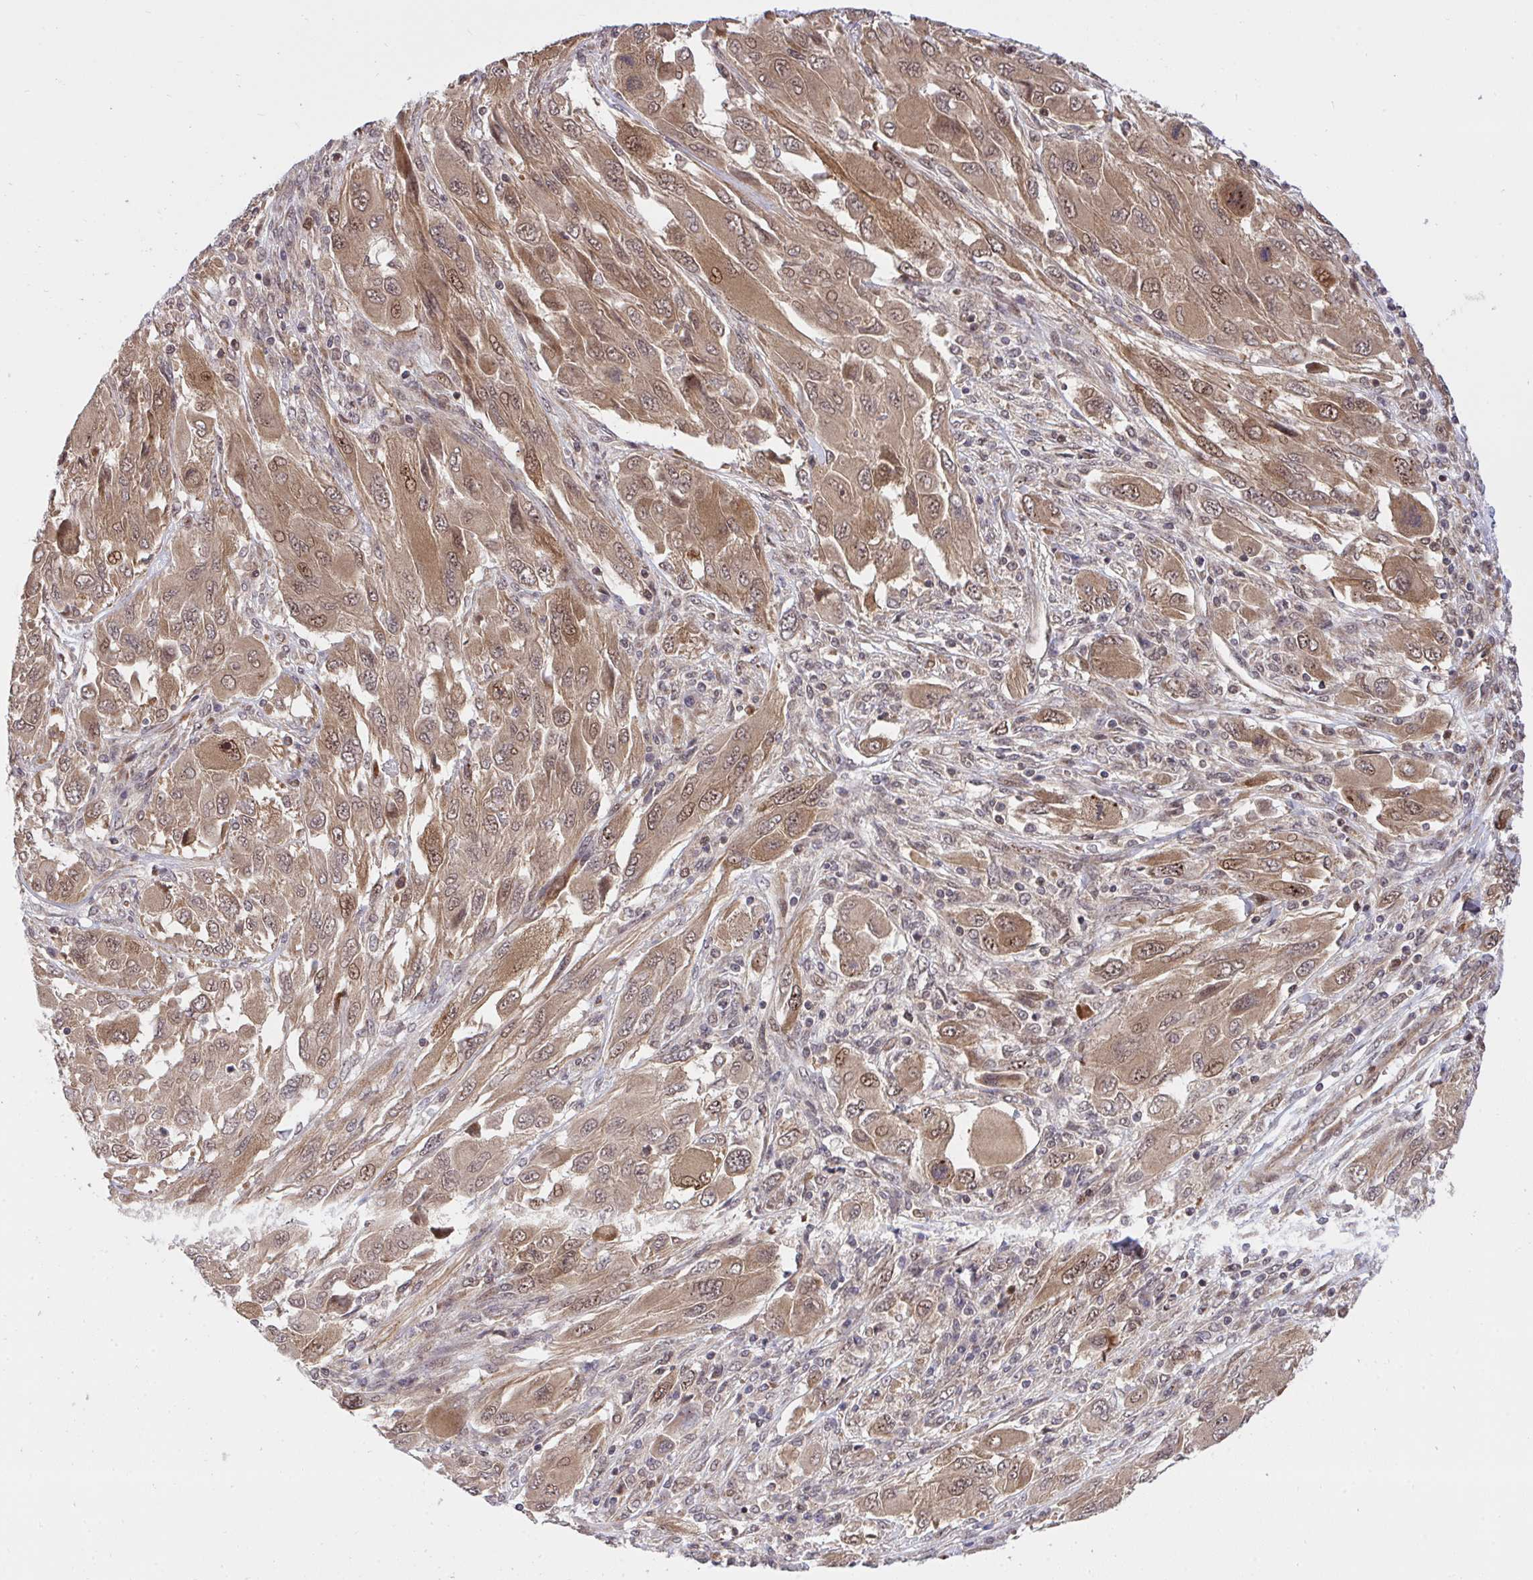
{"staining": {"intensity": "moderate", "quantity": ">75%", "location": "cytoplasmic/membranous"}, "tissue": "melanoma", "cell_type": "Tumor cells", "image_type": "cancer", "snomed": [{"axis": "morphology", "description": "Malignant melanoma, NOS"}, {"axis": "topography", "description": "Skin"}], "caption": "Immunohistochemical staining of melanoma exhibits medium levels of moderate cytoplasmic/membranous protein positivity in about >75% of tumor cells.", "gene": "ERI1", "patient": {"sex": "female", "age": 91}}